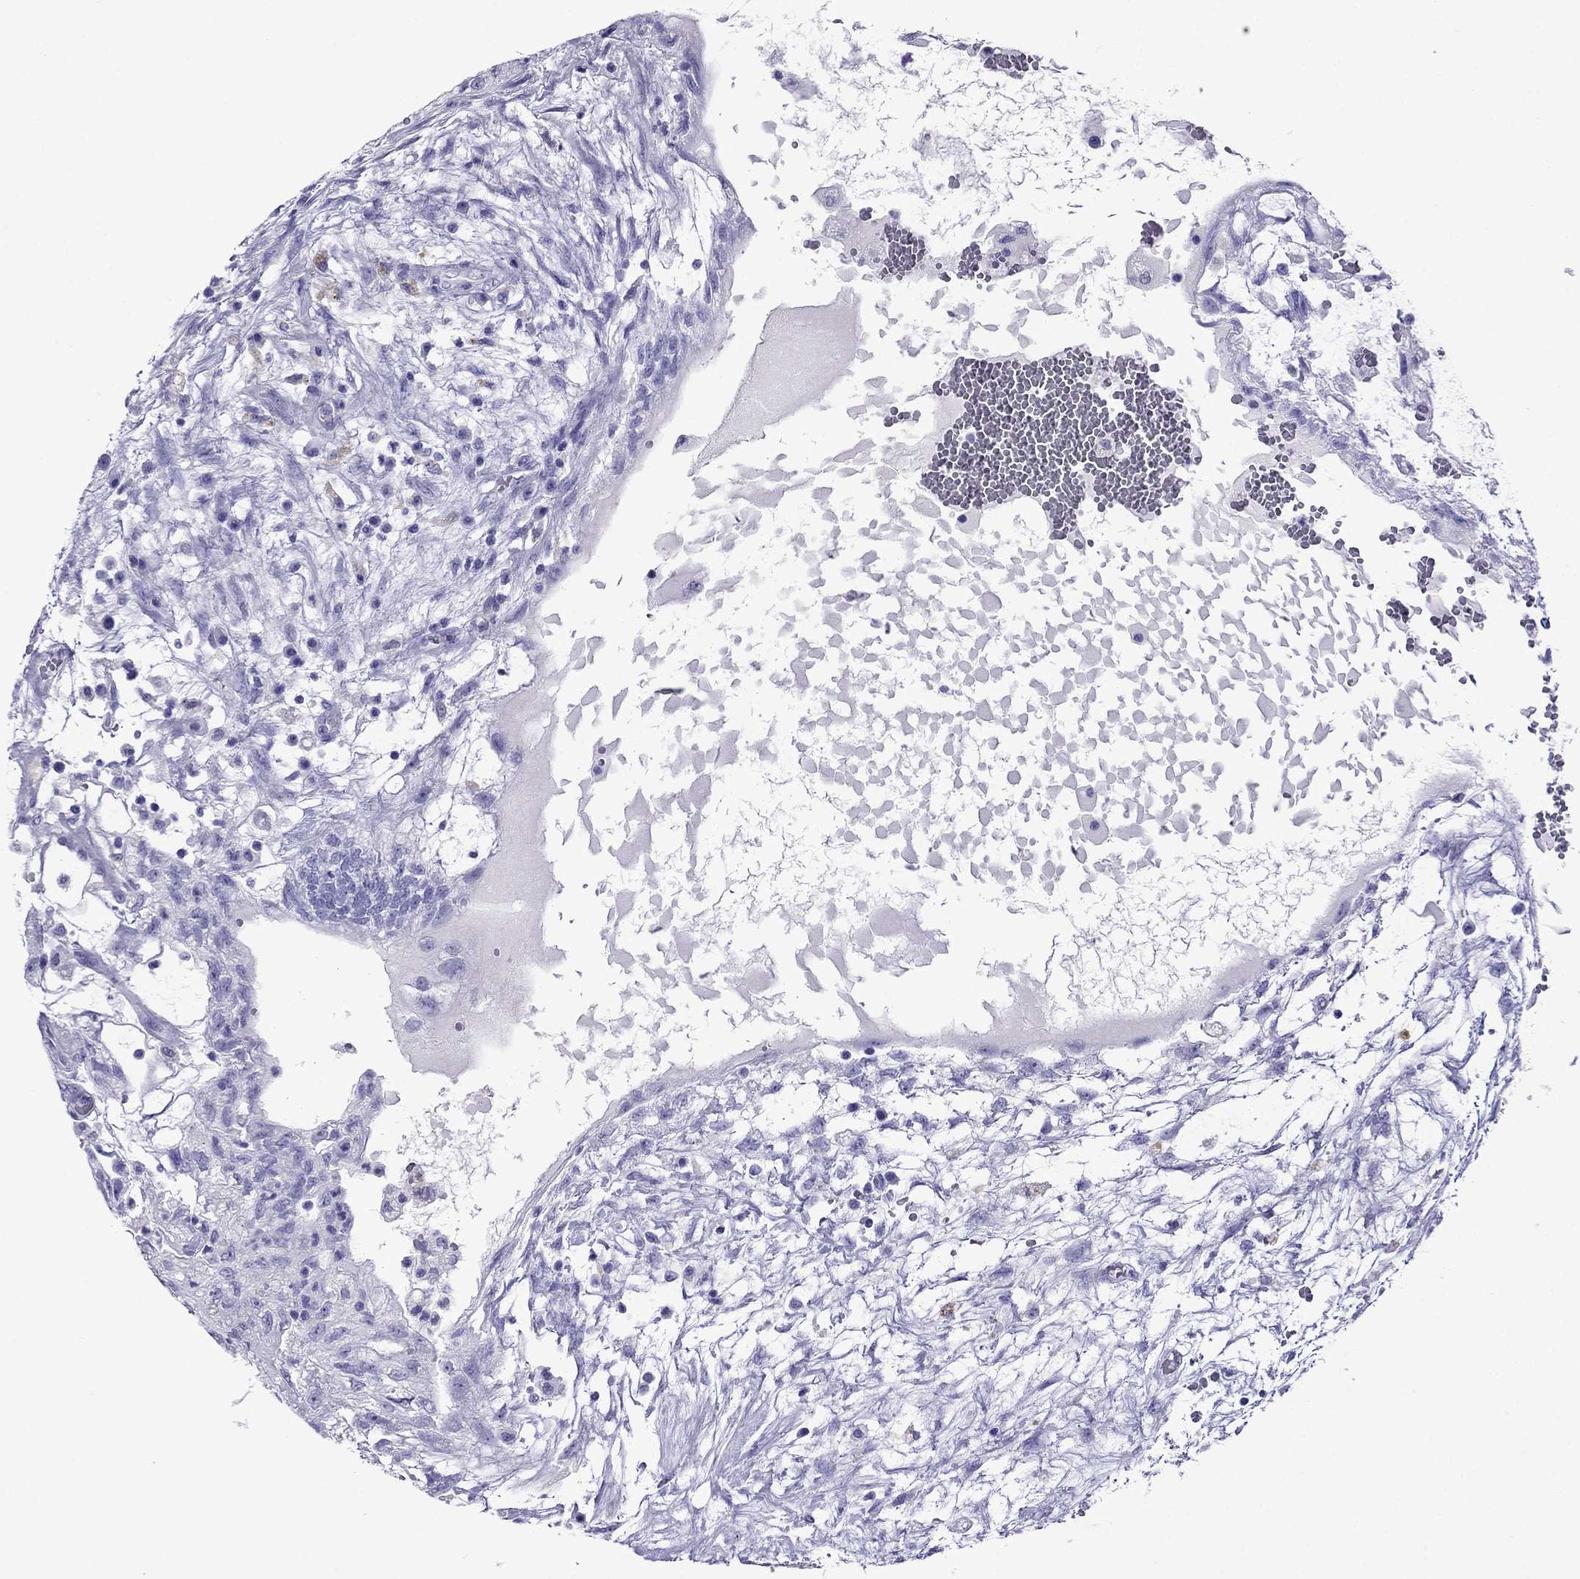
{"staining": {"intensity": "negative", "quantity": "none", "location": "none"}, "tissue": "testis cancer", "cell_type": "Tumor cells", "image_type": "cancer", "snomed": [{"axis": "morphology", "description": "Normal tissue, NOS"}, {"axis": "morphology", "description": "Carcinoma, Embryonal, NOS"}, {"axis": "topography", "description": "Testis"}, {"axis": "topography", "description": "Epididymis"}], "caption": "IHC image of neoplastic tissue: embryonal carcinoma (testis) stained with DAB demonstrates no significant protein expression in tumor cells.", "gene": "CRYBA1", "patient": {"sex": "male", "age": 32}}